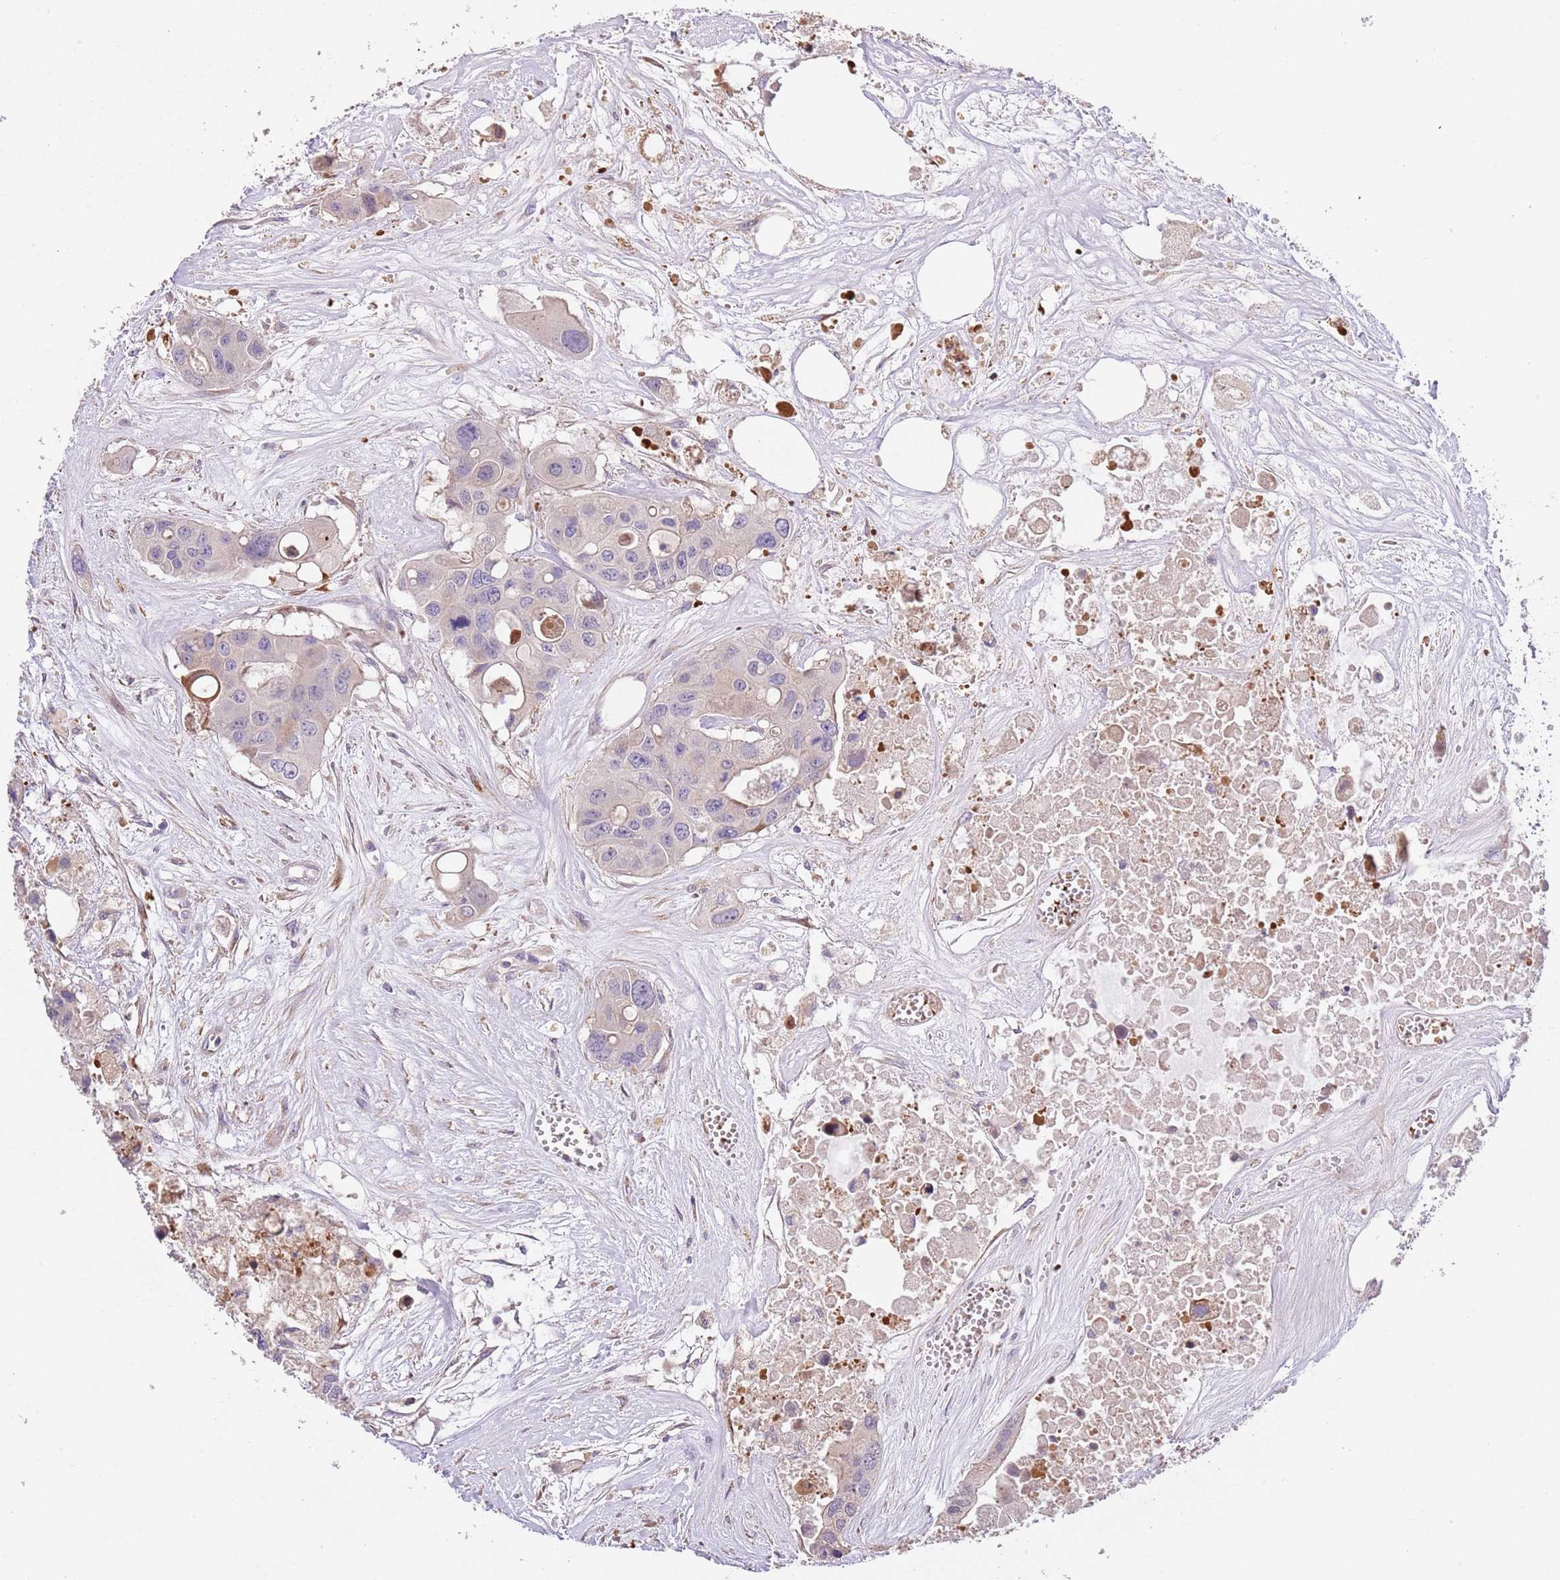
{"staining": {"intensity": "negative", "quantity": "none", "location": "none"}, "tissue": "colorectal cancer", "cell_type": "Tumor cells", "image_type": "cancer", "snomed": [{"axis": "morphology", "description": "Adenocarcinoma, NOS"}, {"axis": "topography", "description": "Colon"}], "caption": "A micrograph of human colorectal adenocarcinoma is negative for staining in tumor cells.", "gene": "PIGA", "patient": {"sex": "male", "age": 77}}